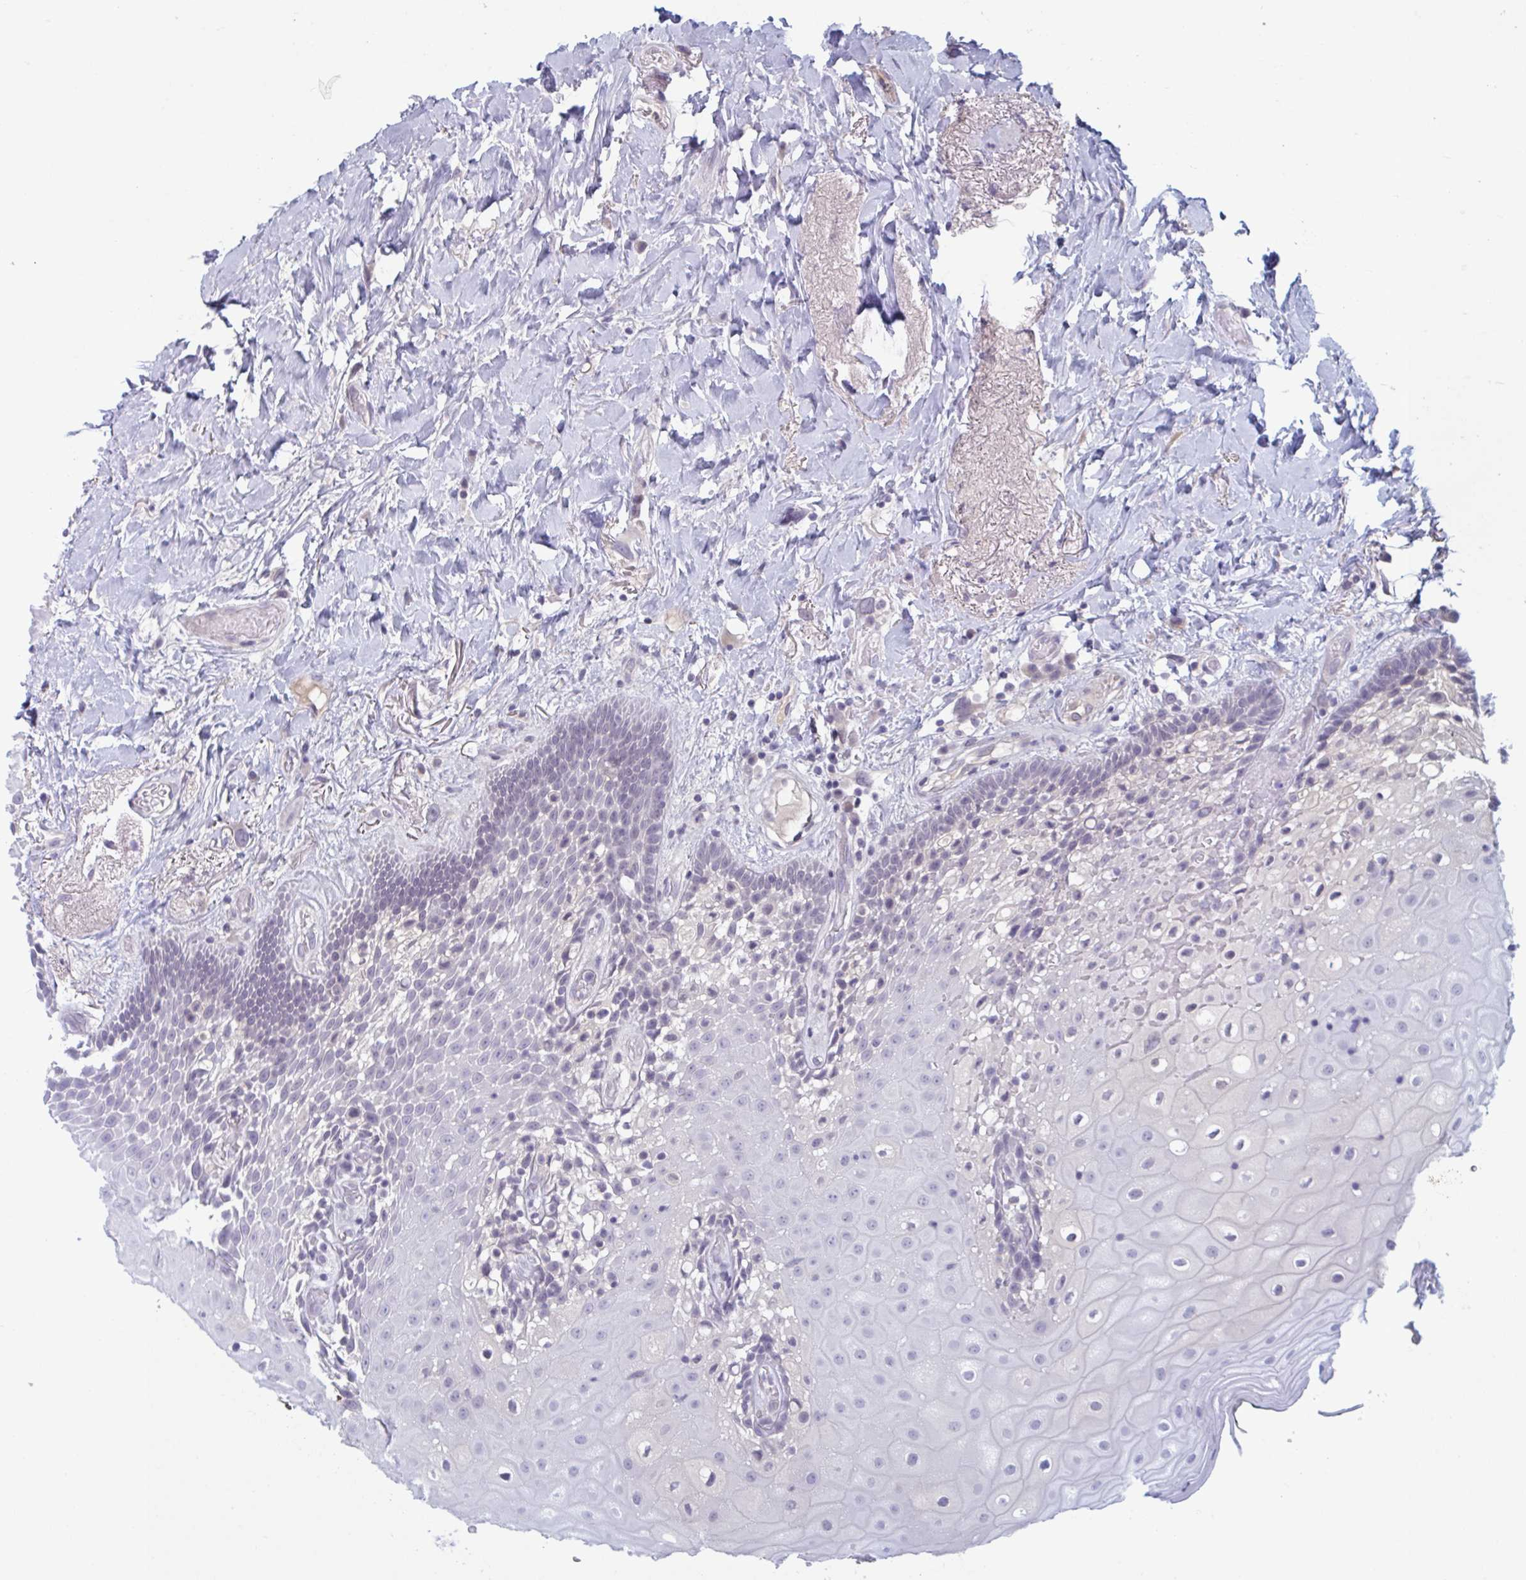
{"staining": {"intensity": "negative", "quantity": "none", "location": "none"}, "tissue": "oral mucosa", "cell_type": "Squamous epithelial cells", "image_type": "normal", "snomed": [{"axis": "morphology", "description": "Normal tissue, NOS"}, {"axis": "morphology", "description": "Squamous cell carcinoma, NOS"}, {"axis": "topography", "description": "Oral tissue"}, {"axis": "topography", "description": "Head-Neck"}], "caption": "The photomicrograph demonstrates no staining of squamous epithelial cells in benign oral mucosa.", "gene": "OR1L3", "patient": {"sex": "male", "age": 64}}